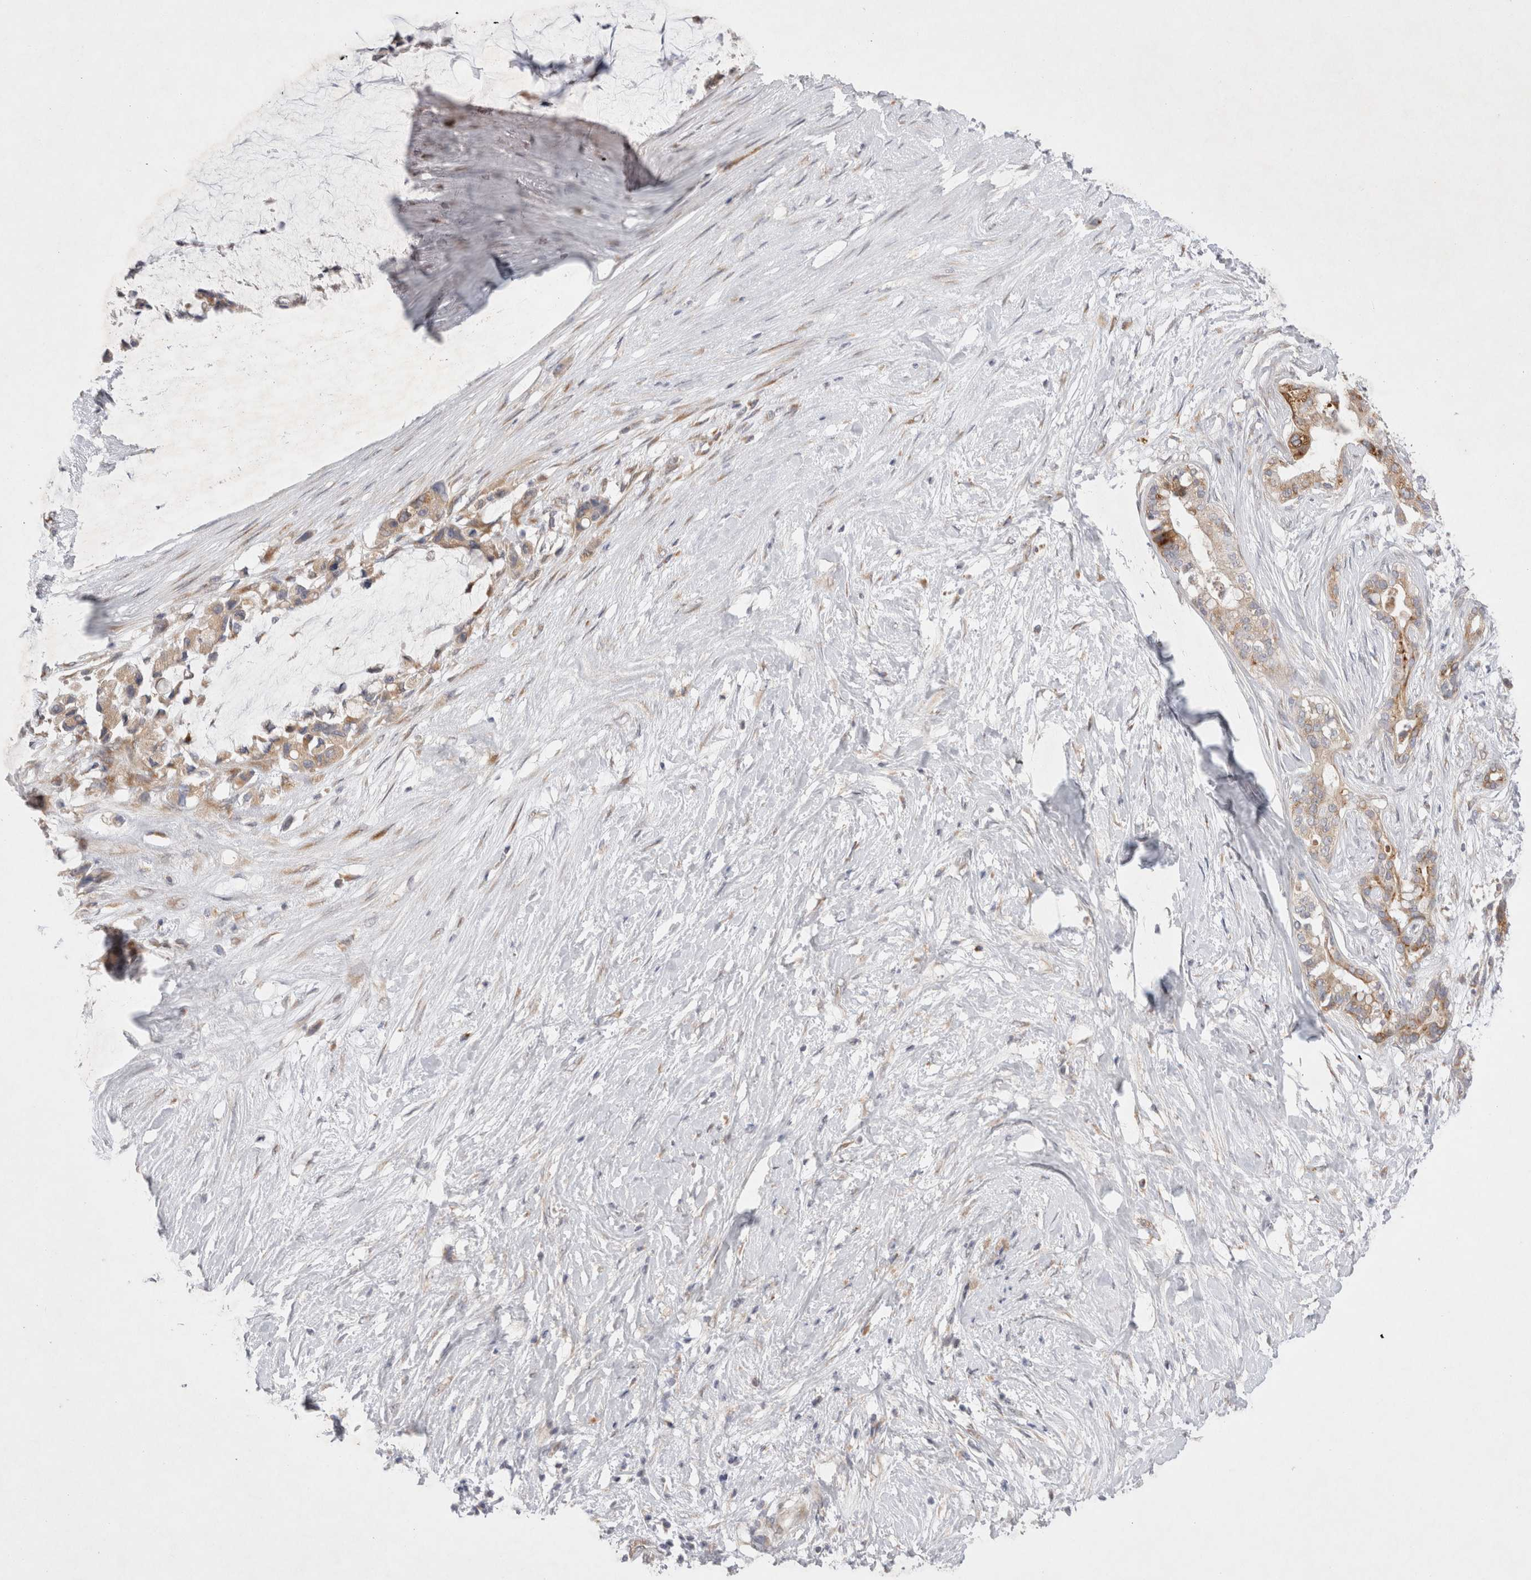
{"staining": {"intensity": "moderate", "quantity": "<25%", "location": "cytoplasmic/membranous"}, "tissue": "pancreatic cancer", "cell_type": "Tumor cells", "image_type": "cancer", "snomed": [{"axis": "morphology", "description": "Adenocarcinoma, NOS"}, {"axis": "topography", "description": "Pancreas"}], "caption": "A brown stain shows moderate cytoplasmic/membranous expression of a protein in human adenocarcinoma (pancreatic) tumor cells.", "gene": "NPC1", "patient": {"sex": "male", "age": 41}}